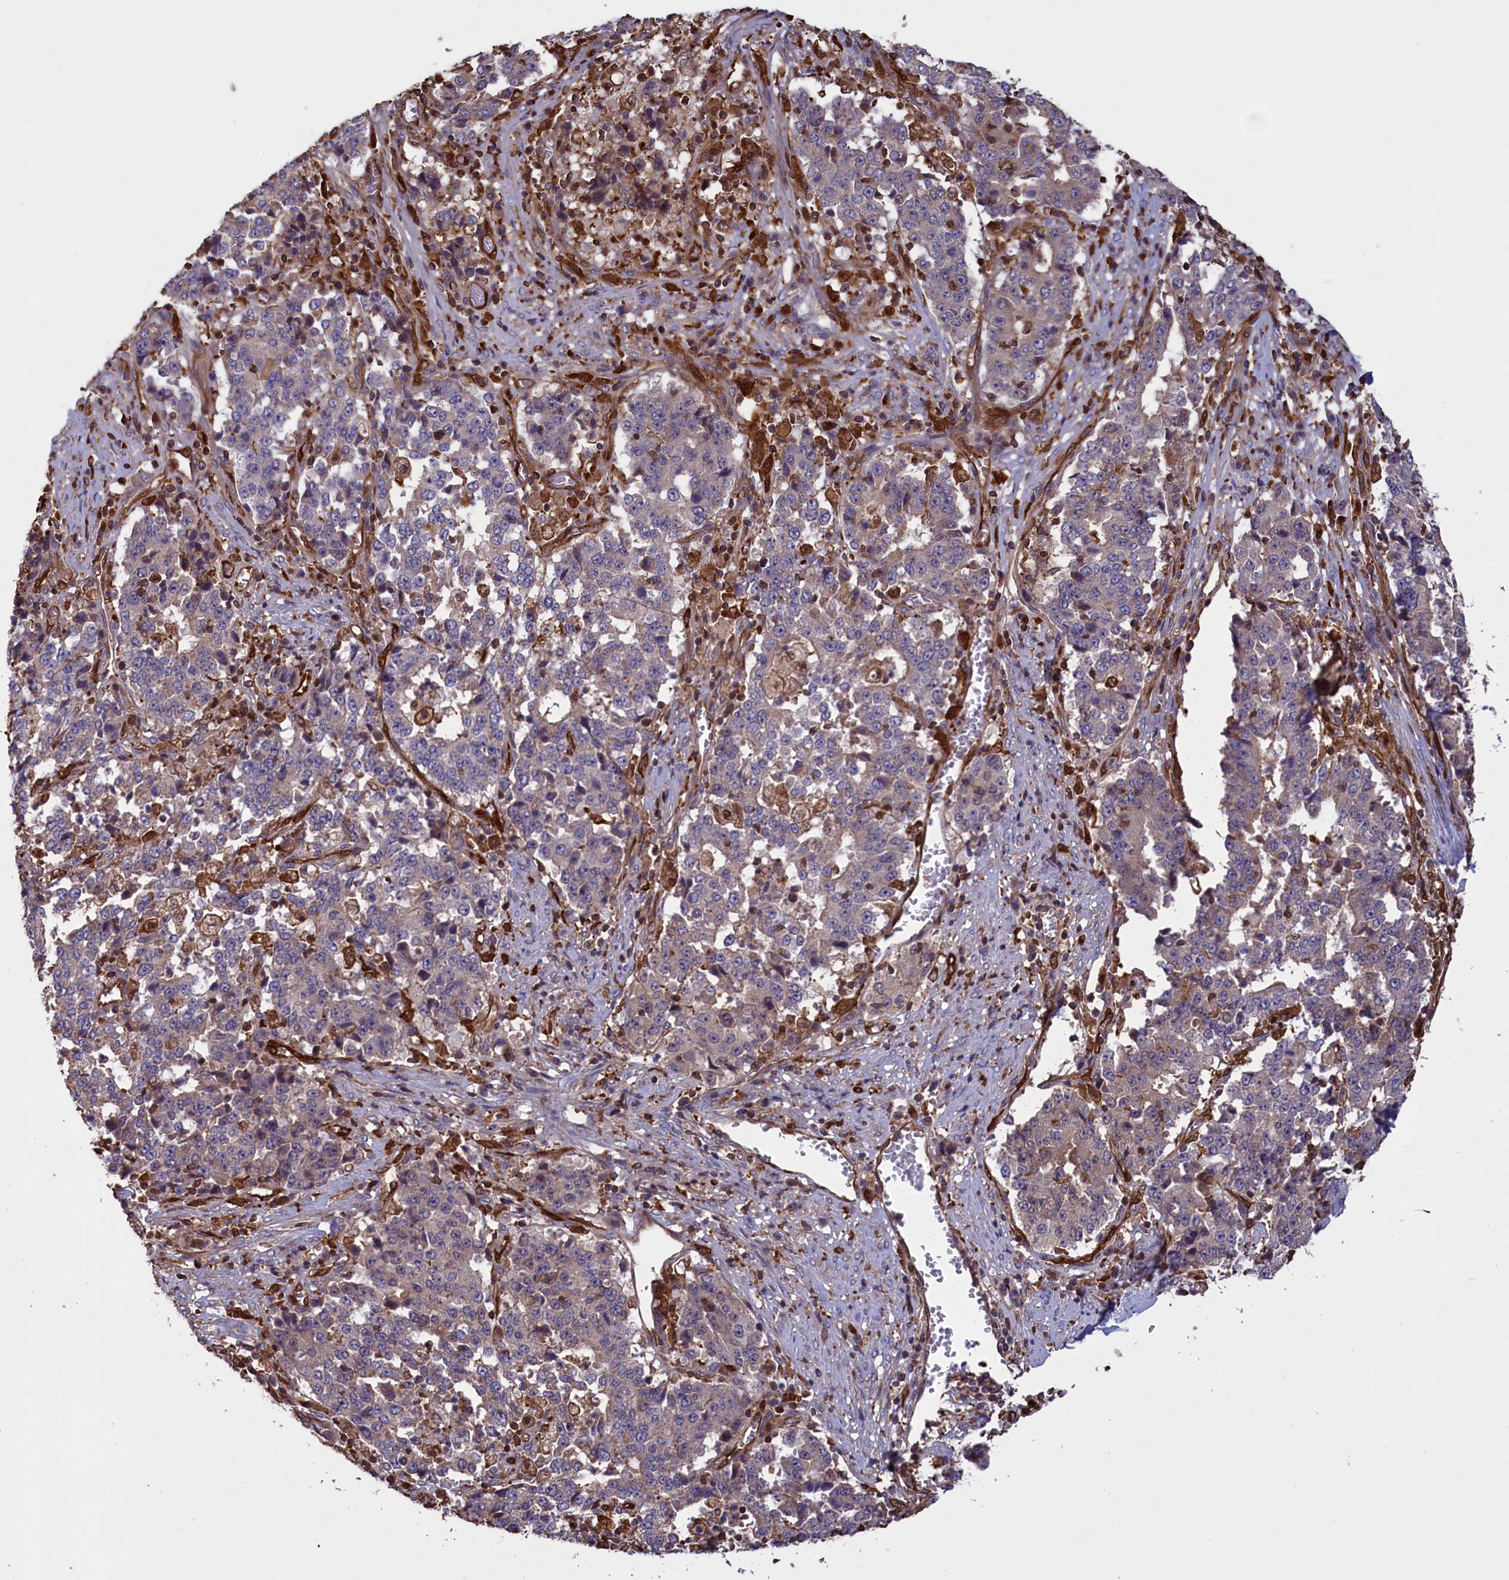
{"staining": {"intensity": "weak", "quantity": "<25%", "location": "cytoplasmic/membranous"}, "tissue": "stomach cancer", "cell_type": "Tumor cells", "image_type": "cancer", "snomed": [{"axis": "morphology", "description": "Adenocarcinoma, NOS"}, {"axis": "topography", "description": "Stomach"}], "caption": "DAB immunohistochemical staining of human adenocarcinoma (stomach) displays no significant expression in tumor cells.", "gene": "ARHGAP18", "patient": {"sex": "male", "age": 59}}